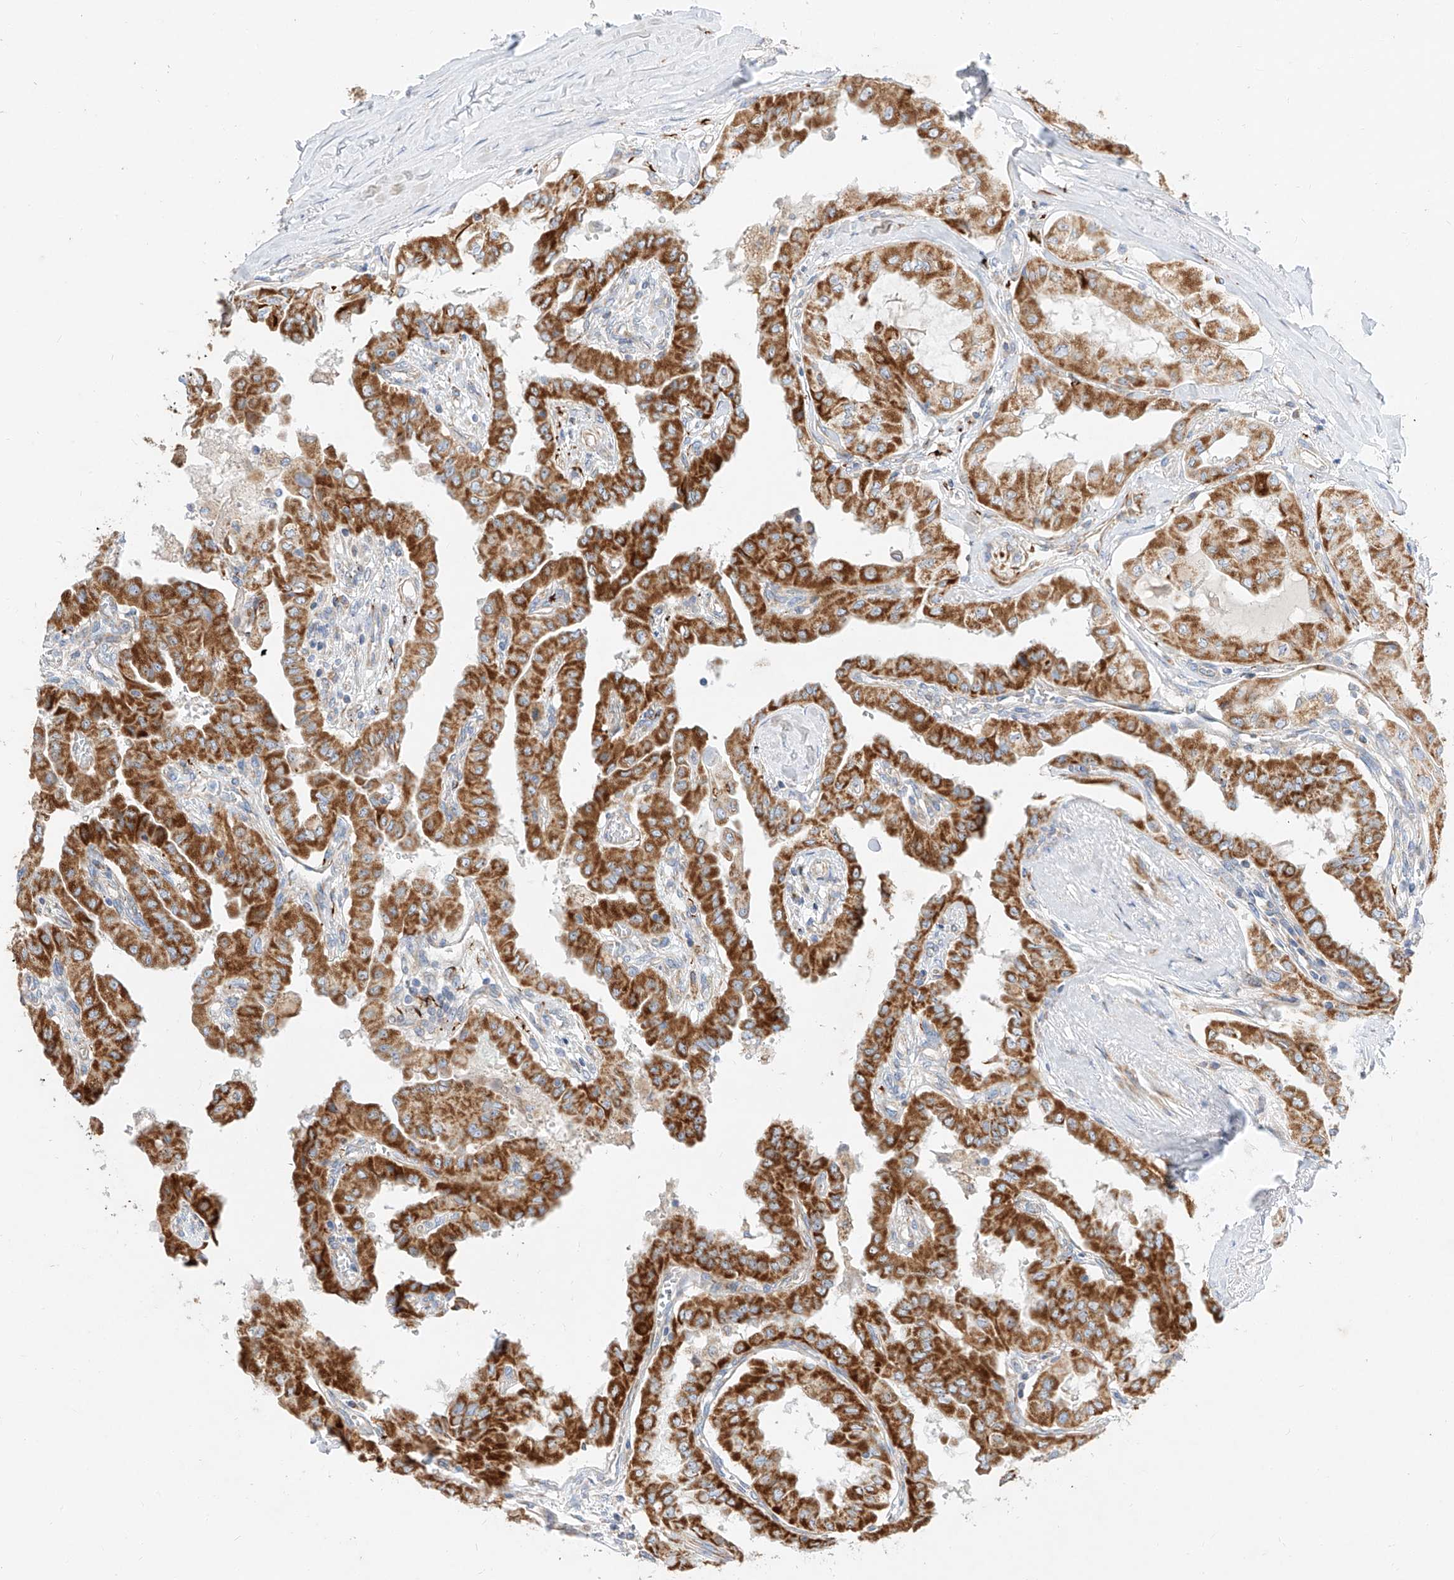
{"staining": {"intensity": "strong", "quantity": ">75%", "location": "cytoplasmic/membranous"}, "tissue": "thyroid cancer", "cell_type": "Tumor cells", "image_type": "cancer", "snomed": [{"axis": "morphology", "description": "Papillary adenocarcinoma, NOS"}, {"axis": "topography", "description": "Thyroid gland"}], "caption": "Immunohistochemistry (DAB) staining of human thyroid papillary adenocarcinoma demonstrates strong cytoplasmic/membranous protein positivity in approximately >75% of tumor cells.", "gene": "CST9", "patient": {"sex": "female", "age": 59}}